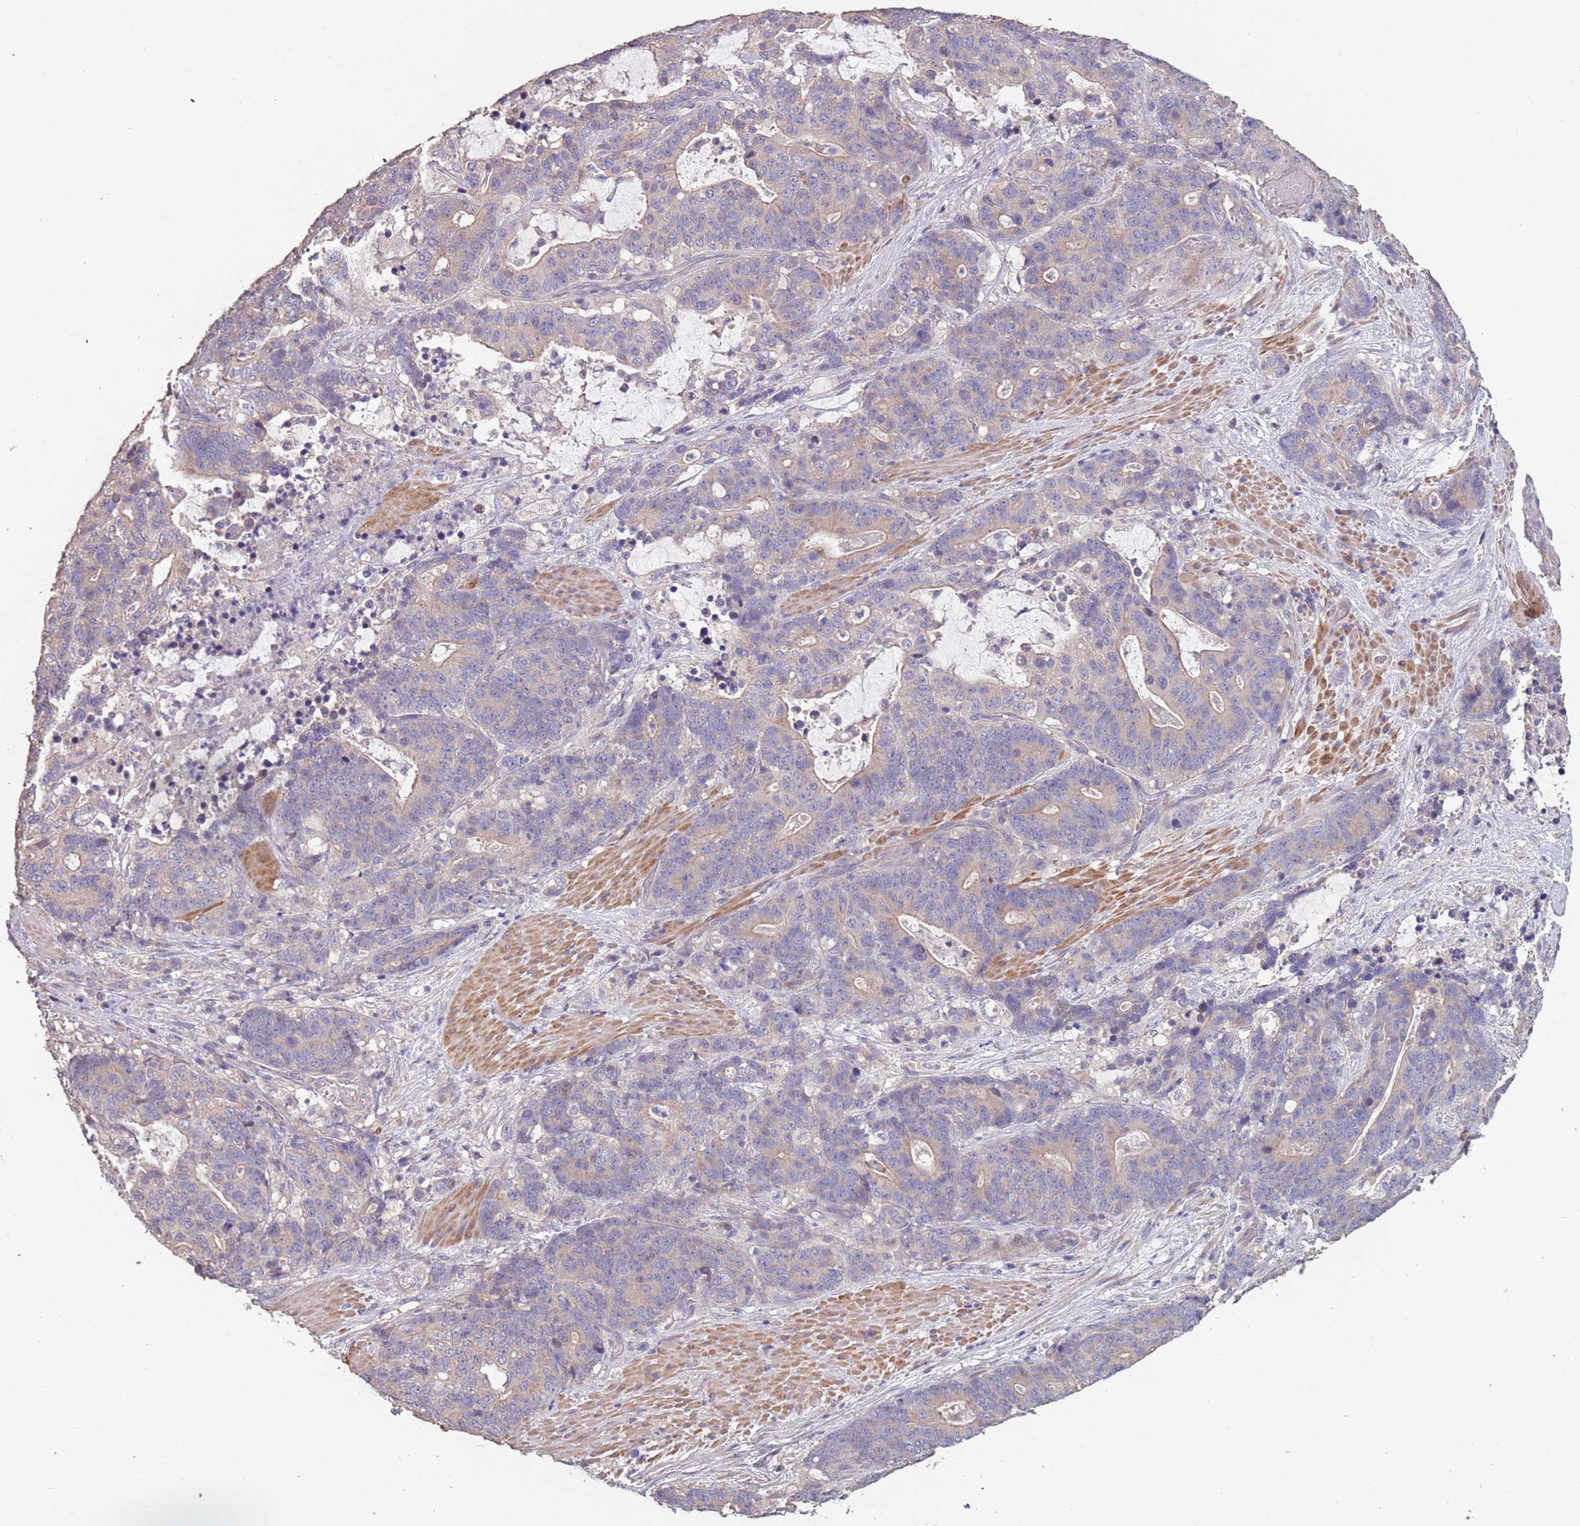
{"staining": {"intensity": "weak", "quantity": "<25%", "location": "cytoplasmic/membranous"}, "tissue": "stomach cancer", "cell_type": "Tumor cells", "image_type": "cancer", "snomed": [{"axis": "morphology", "description": "Adenocarcinoma, NOS"}, {"axis": "topography", "description": "Stomach"}], "caption": "Photomicrograph shows no significant protein staining in tumor cells of stomach cancer.", "gene": "MBD3L1", "patient": {"sex": "female", "age": 76}}